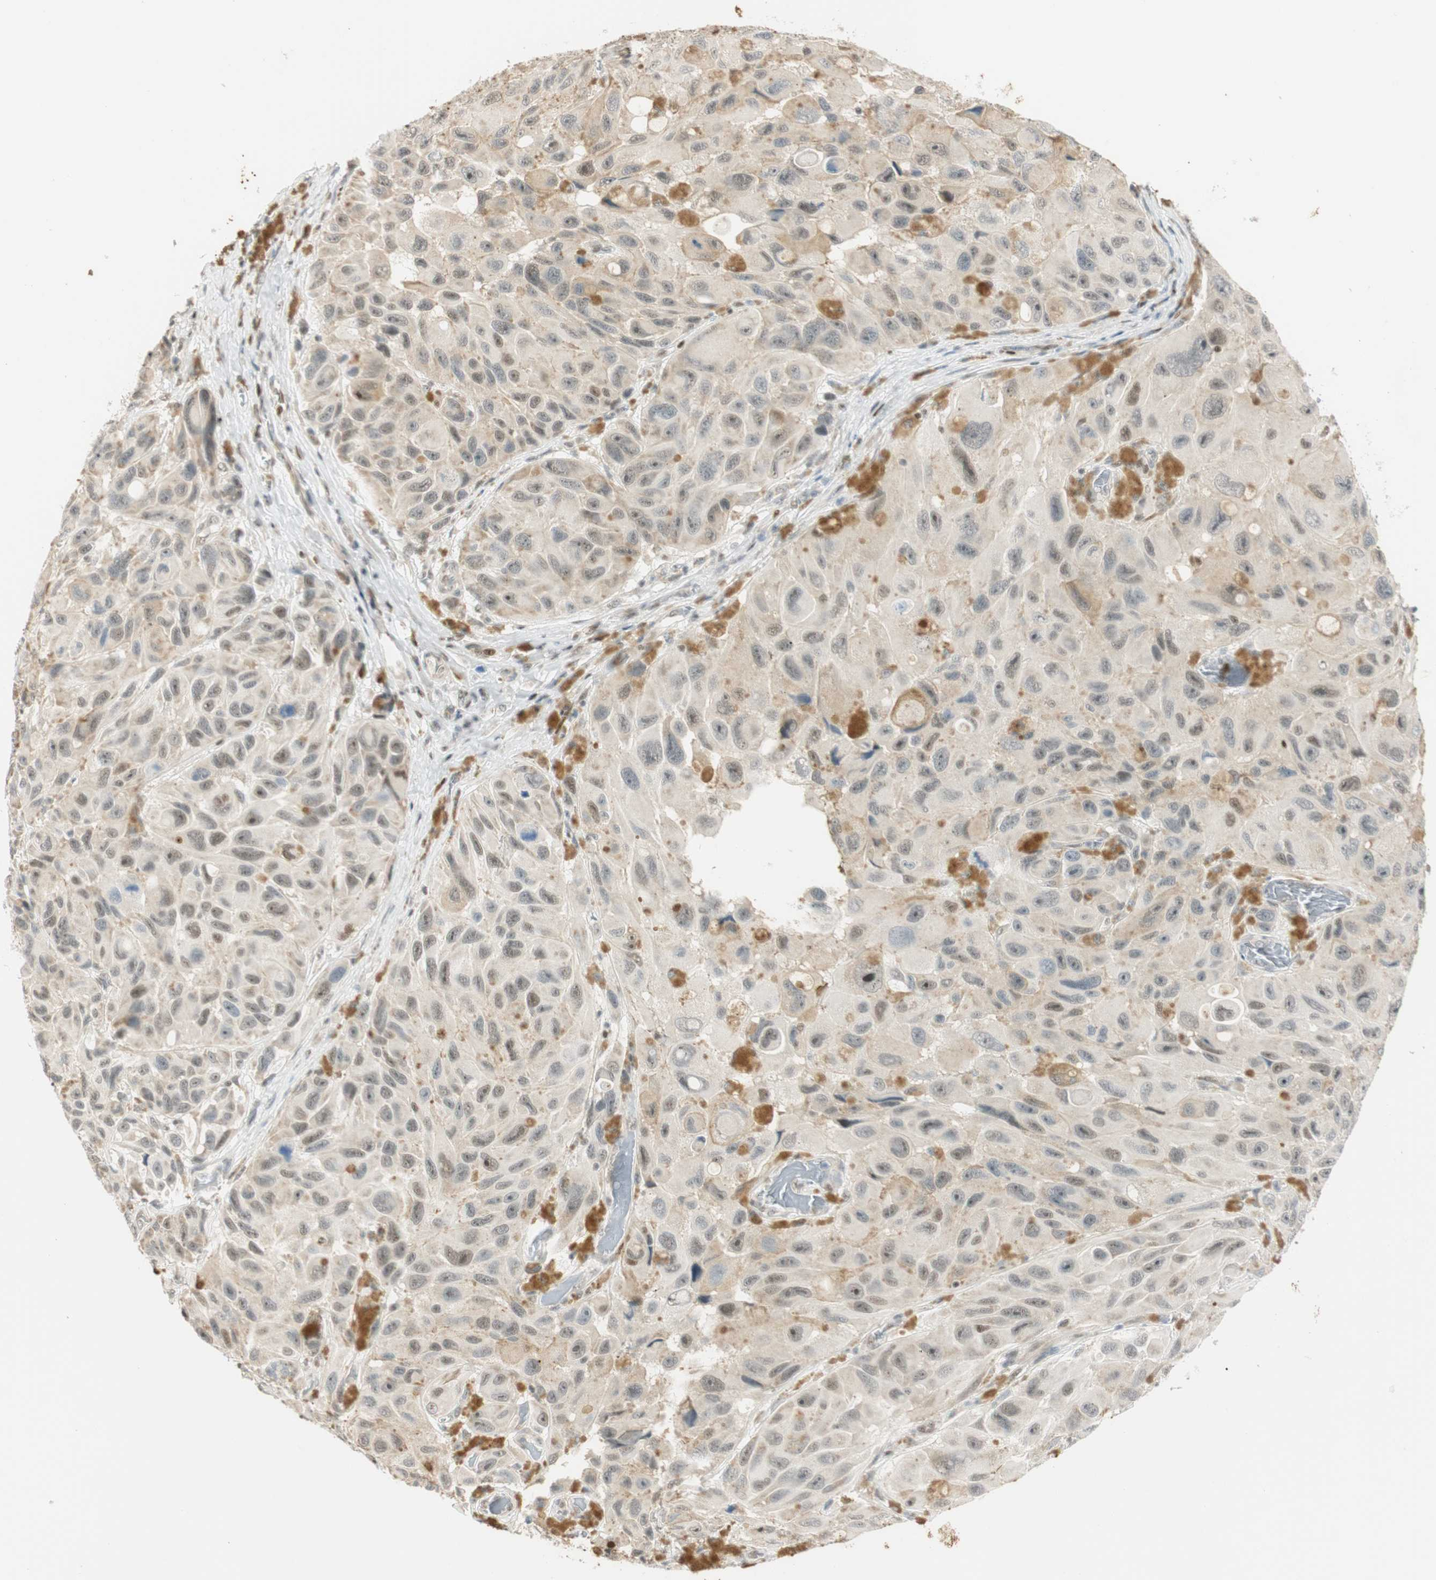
{"staining": {"intensity": "moderate", "quantity": "<25%", "location": "cytoplasmic/membranous"}, "tissue": "melanoma", "cell_type": "Tumor cells", "image_type": "cancer", "snomed": [{"axis": "morphology", "description": "Malignant melanoma, NOS"}, {"axis": "topography", "description": "Skin"}], "caption": "IHC image of melanoma stained for a protein (brown), which reveals low levels of moderate cytoplasmic/membranous staining in about <25% of tumor cells.", "gene": "MSX2", "patient": {"sex": "female", "age": 73}}